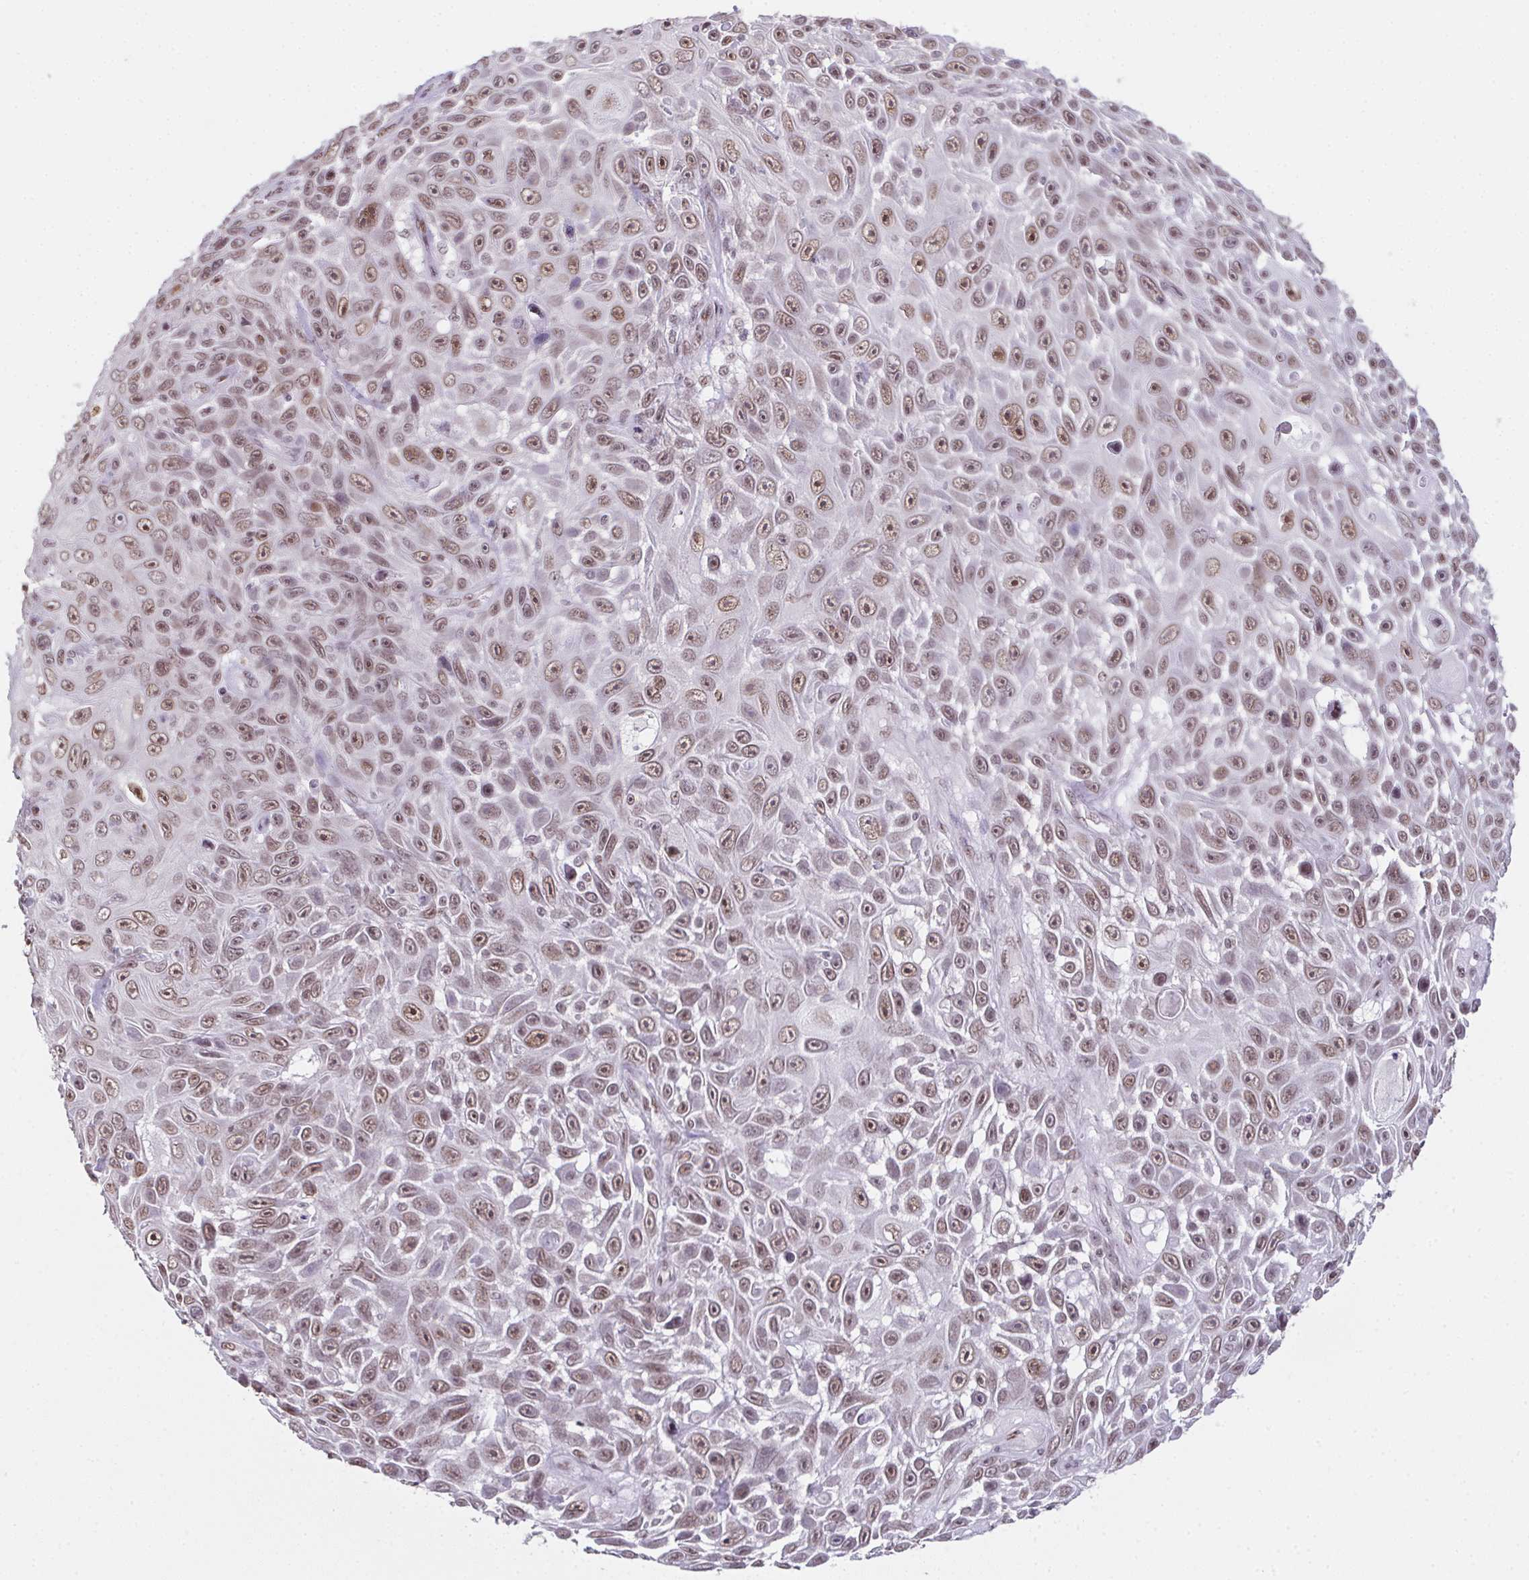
{"staining": {"intensity": "moderate", "quantity": ">75%", "location": "nuclear"}, "tissue": "skin cancer", "cell_type": "Tumor cells", "image_type": "cancer", "snomed": [{"axis": "morphology", "description": "Squamous cell carcinoma, NOS"}, {"axis": "topography", "description": "Skin"}], "caption": "A histopathology image of human skin squamous cell carcinoma stained for a protein shows moderate nuclear brown staining in tumor cells.", "gene": "ZNF800", "patient": {"sex": "male", "age": 82}}